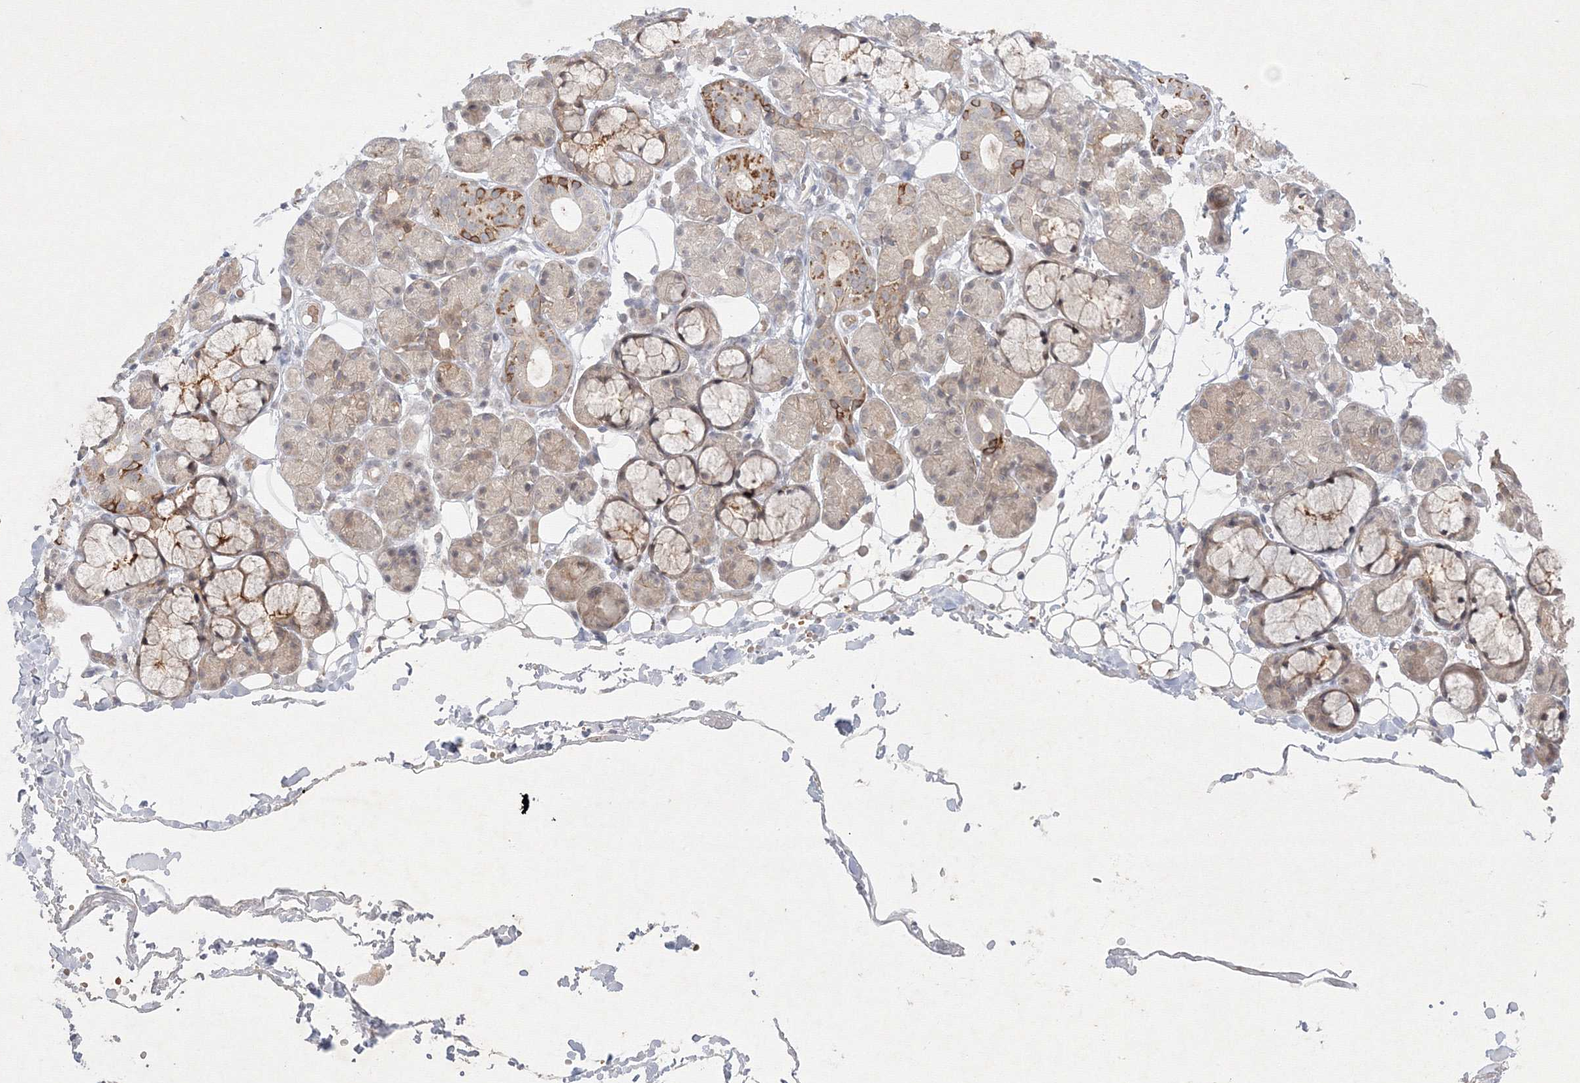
{"staining": {"intensity": "moderate", "quantity": "<25%", "location": "cytoplasmic/membranous"}, "tissue": "salivary gland", "cell_type": "Glandular cells", "image_type": "normal", "snomed": [{"axis": "morphology", "description": "Normal tissue, NOS"}, {"axis": "topography", "description": "Salivary gland"}], "caption": "A brown stain labels moderate cytoplasmic/membranous staining of a protein in glandular cells of normal salivary gland. Nuclei are stained in blue.", "gene": "NXPE3", "patient": {"sex": "male", "age": 63}}